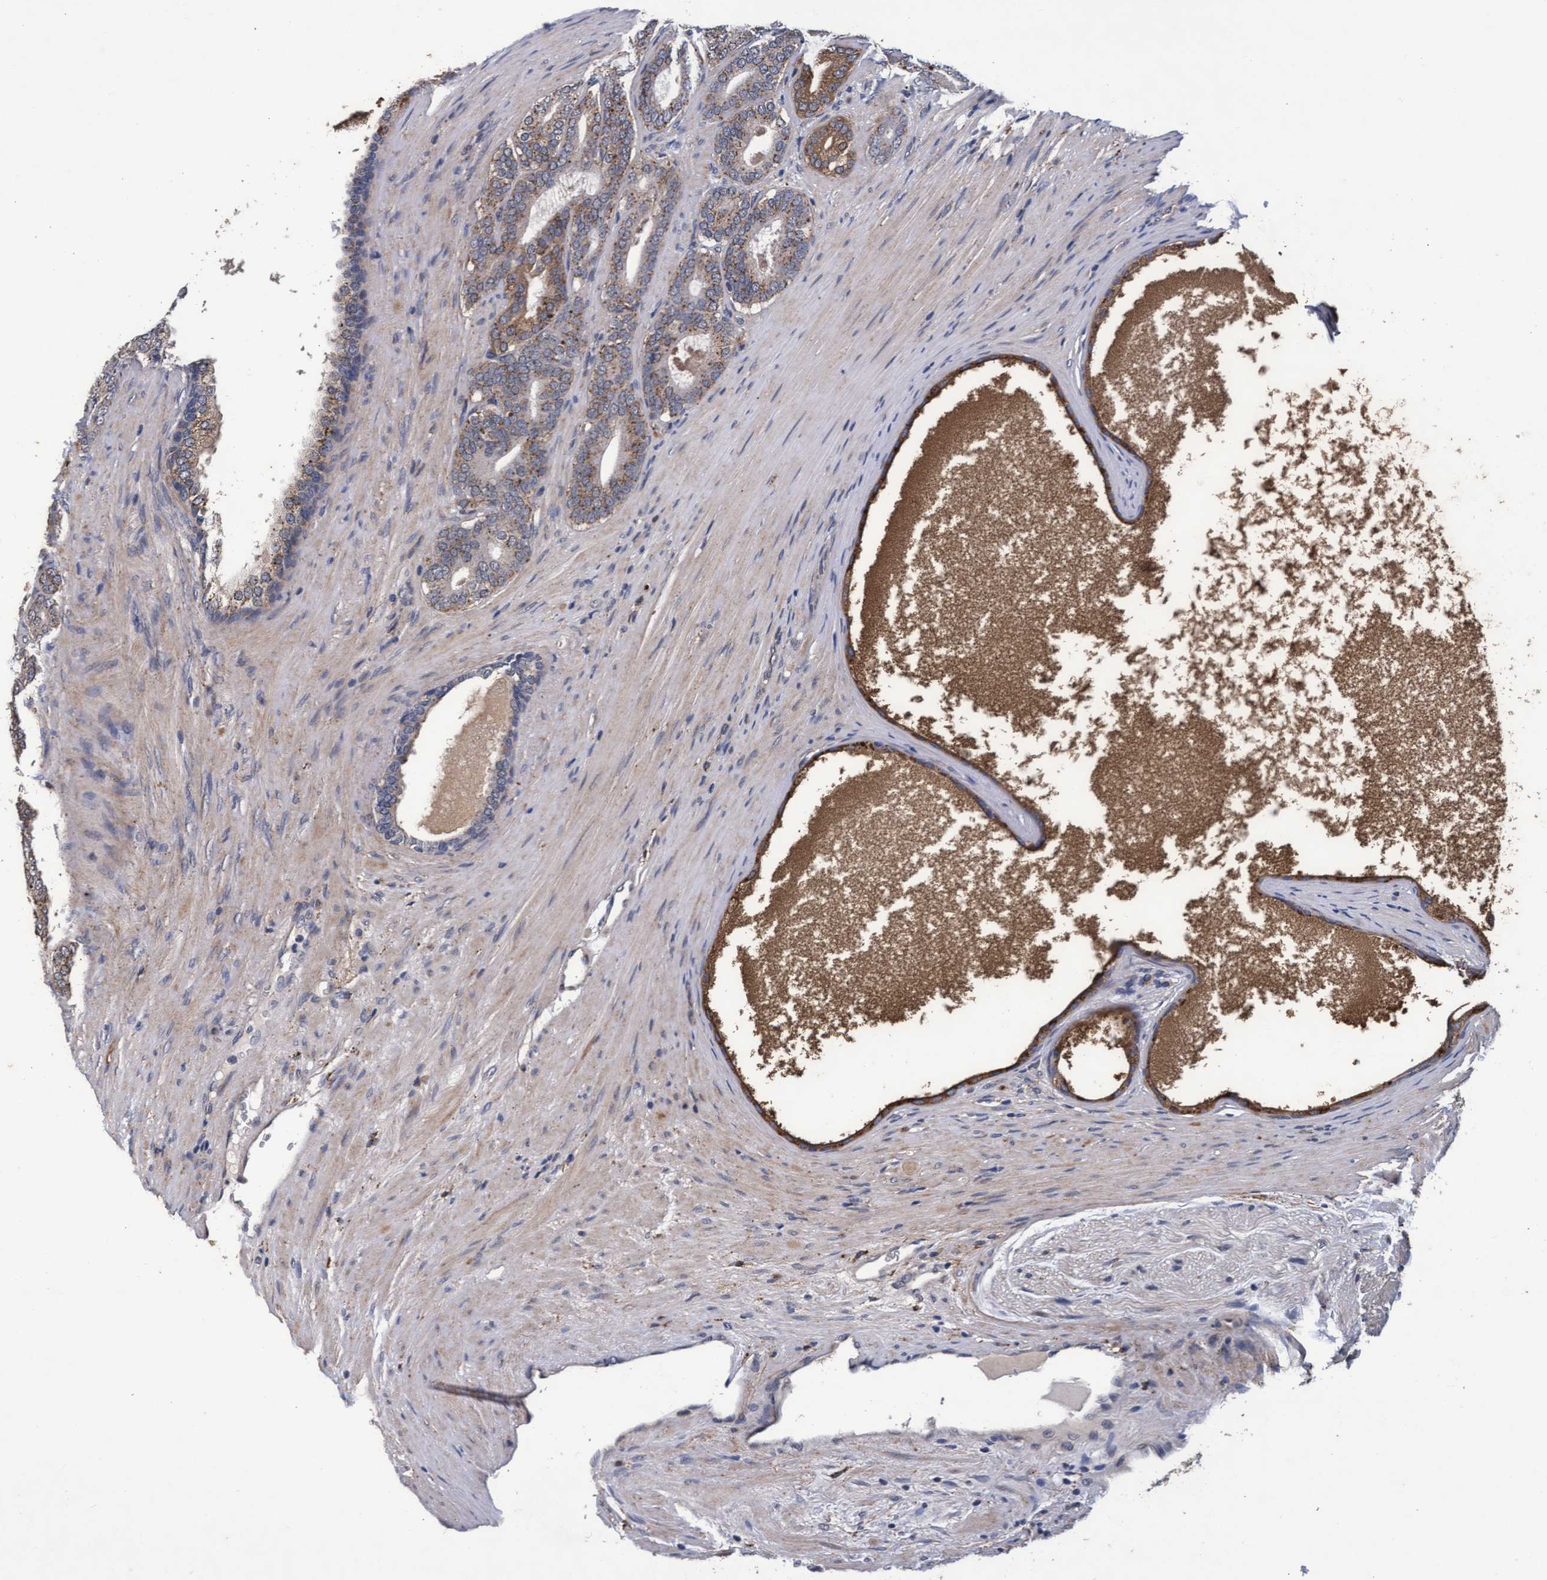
{"staining": {"intensity": "moderate", "quantity": ">75%", "location": "cytoplasmic/membranous"}, "tissue": "prostate cancer", "cell_type": "Tumor cells", "image_type": "cancer", "snomed": [{"axis": "morphology", "description": "Adenocarcinoma, High grade"}, {"axis": "topography", "description": "Prostate"}], "caption": "An immunohistochemistry image of tumor tissue is shown. Protein staining in brown shows moderate cytoplasmic/membranous positivity in prostate cancer (adenocarcinoma (high-grade)) within tumor cells.", "gene": "CPQ", "patient": {"sex": "male", "age": 60}}